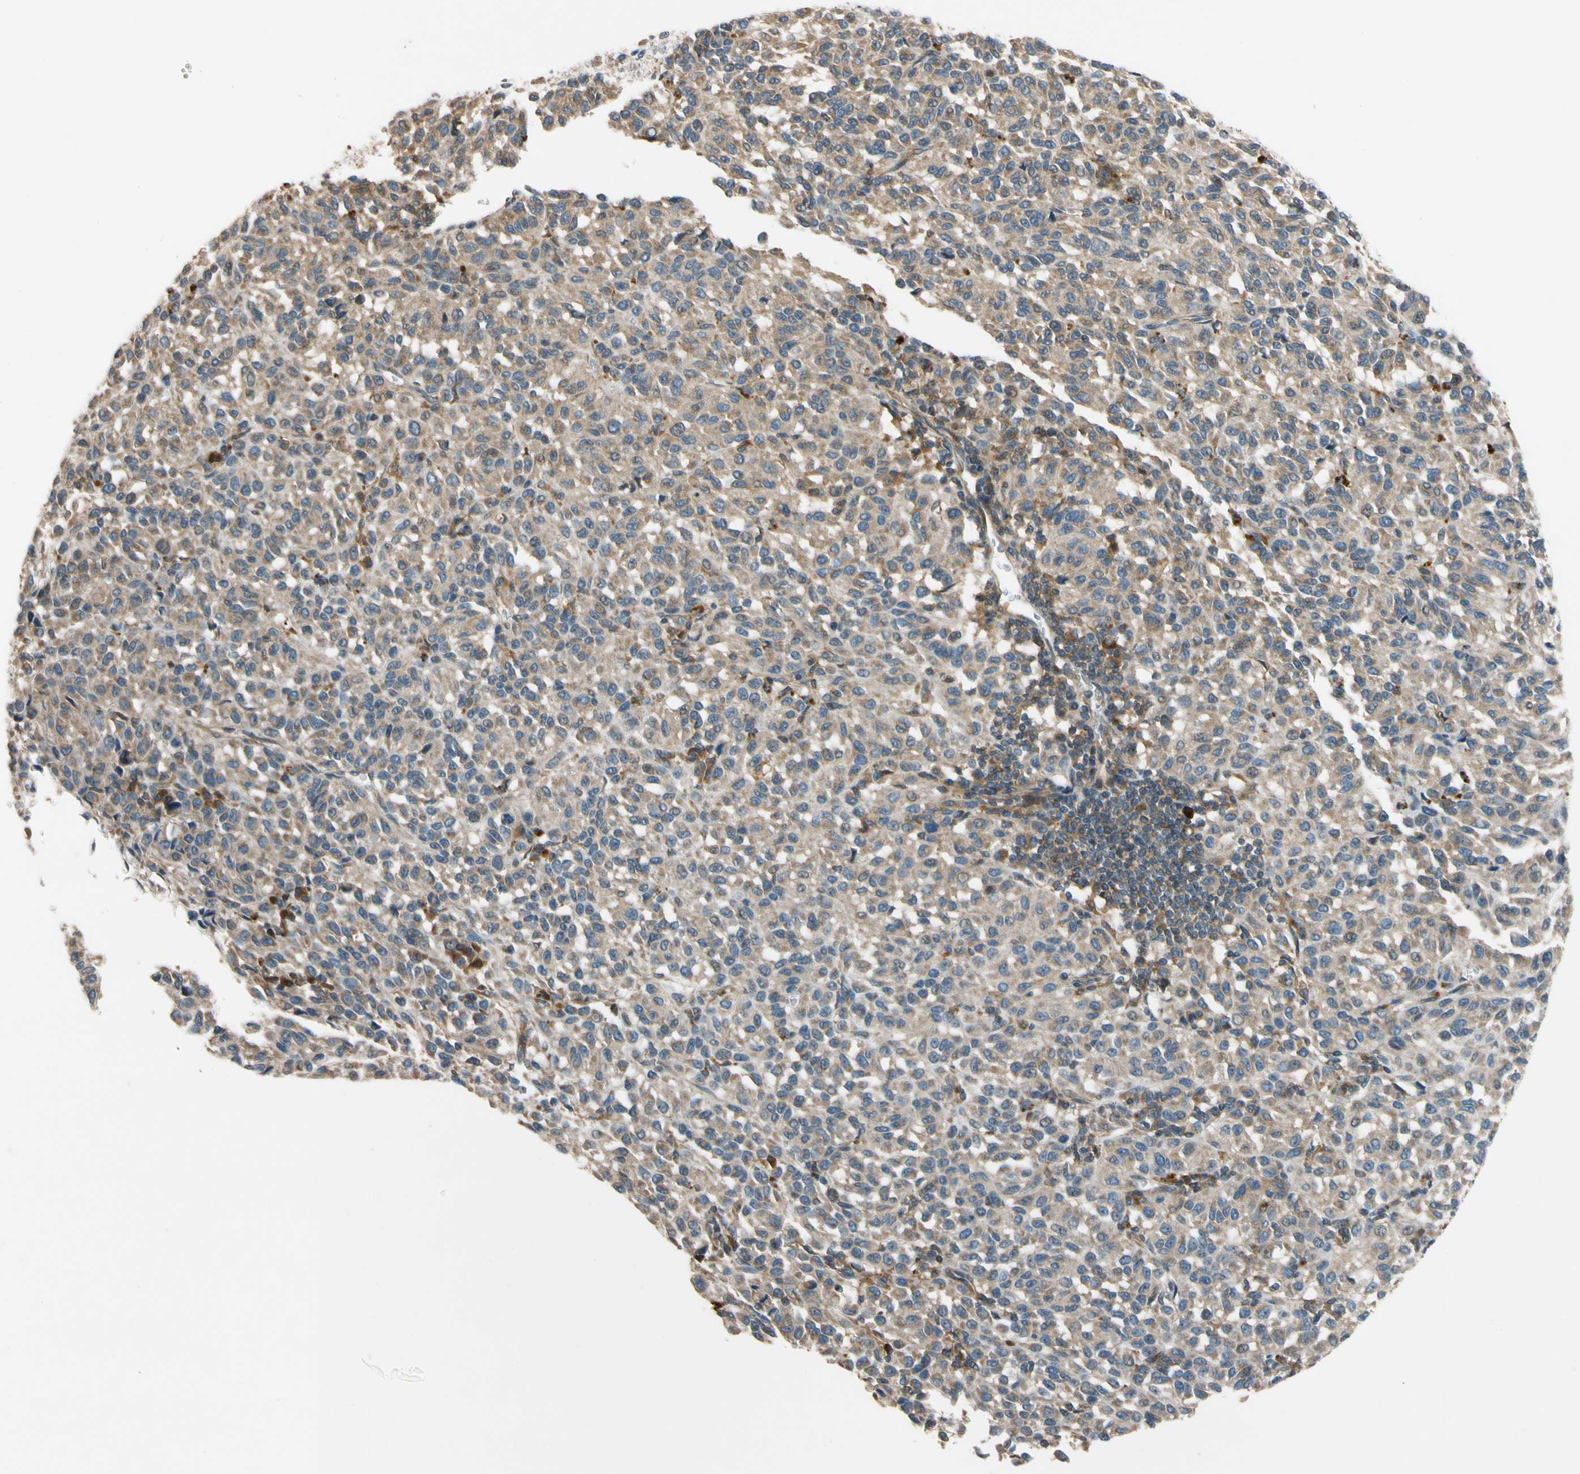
{"staining": {"intensity": "weak", "quantity": "25%-75%", "location": "cytoplasmic/membranous"}, "tissue": "melanoma", "cell_type": "Tumor cells", "image_type": "cancer", "snomed": [{"axis": "morphology", "description": "Malignant melanoma, Metastatic site"}, {"axis": "topography", "description": "Lung"}], "caption": "Human melanoma stained with a protein marker exhibits weak staining in tumor cells.", "gene": "MST1R", "patient": {"sex": "male", "age": 64}}